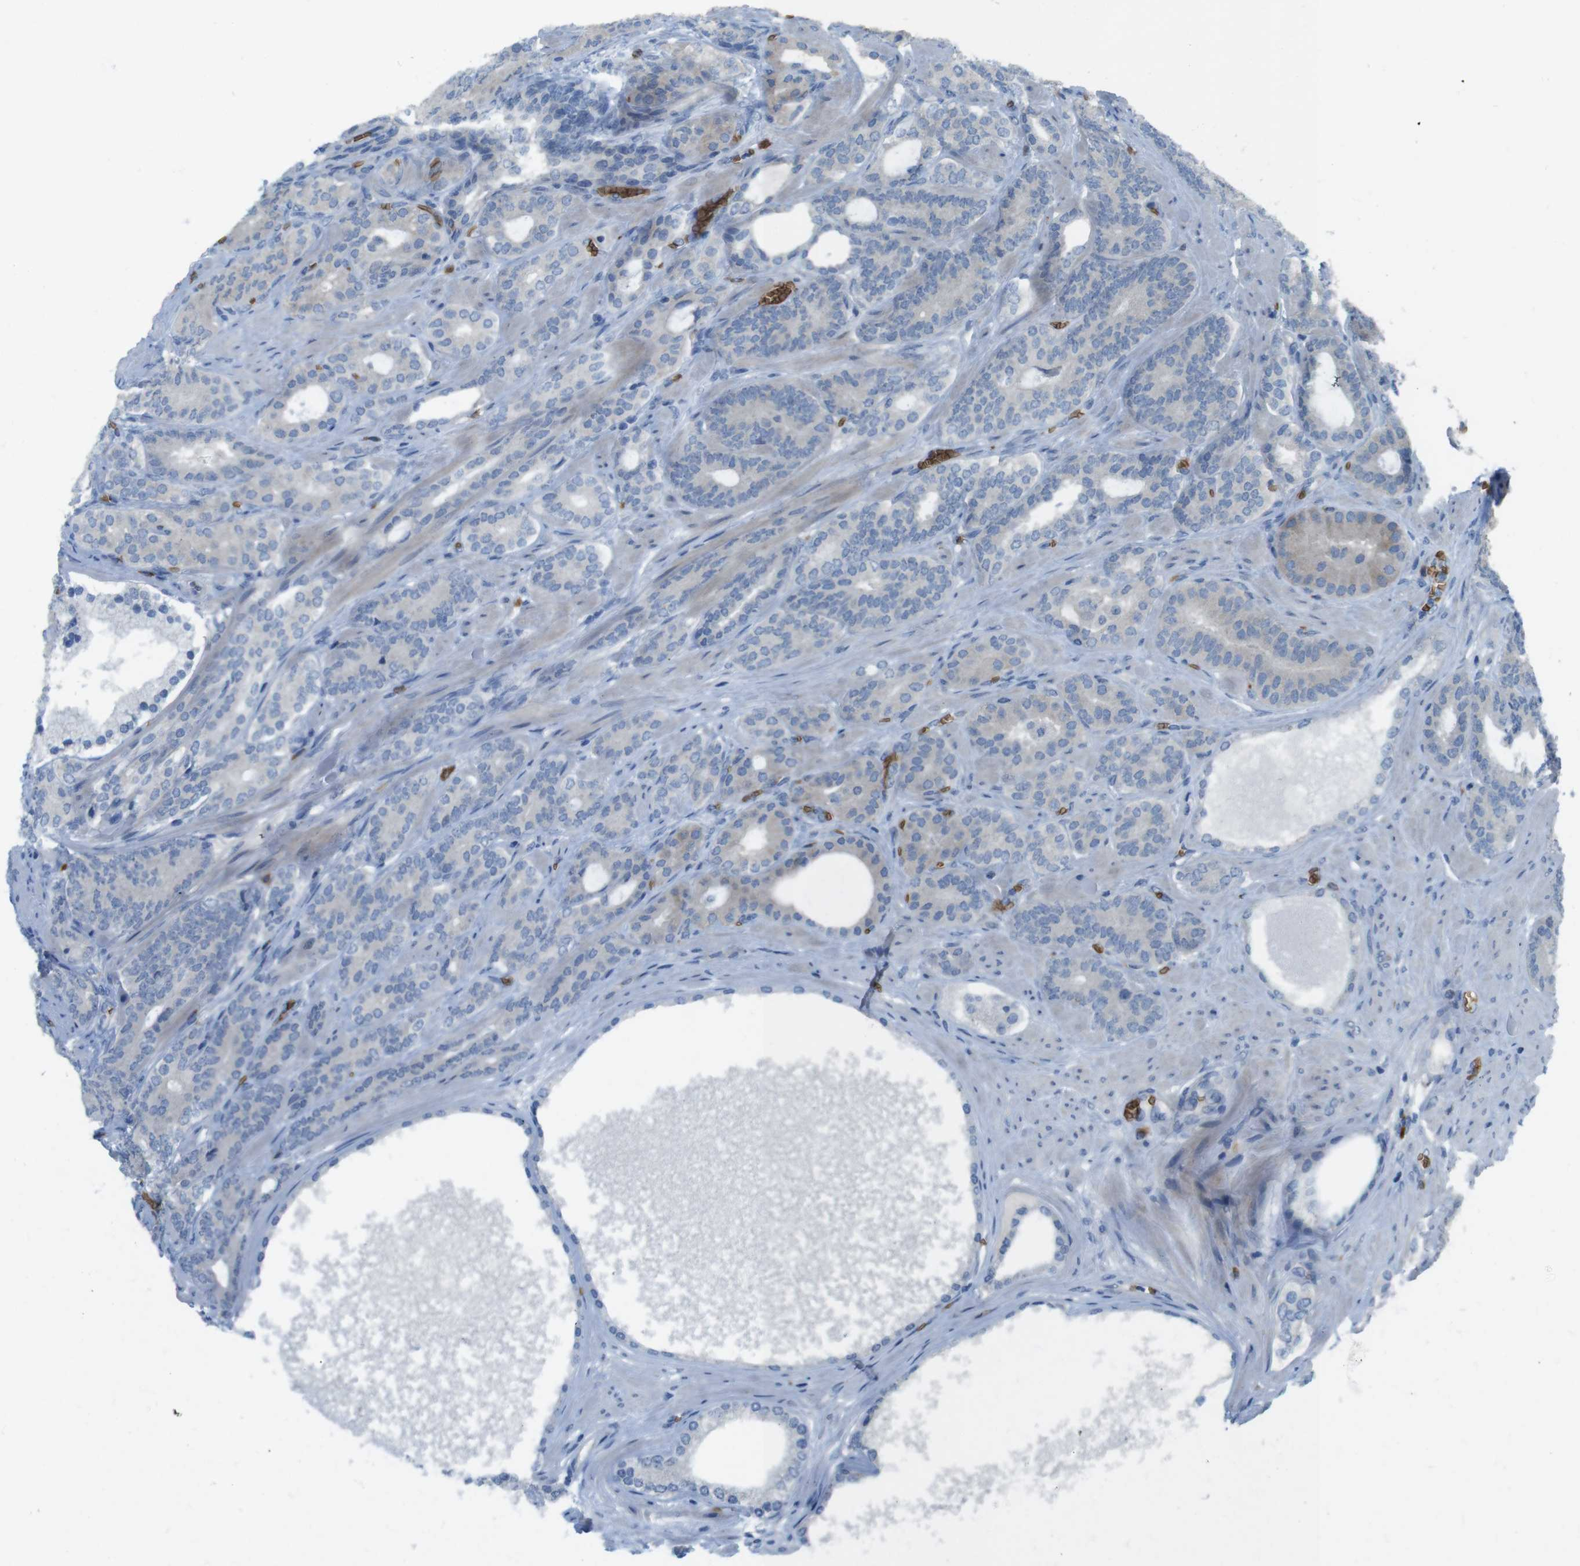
{"staining": {"intensity": "negative", "quantity": "none", "location": "none"}, "tissue": "prostate cancer", "cell_type": "Tumor cells", "image_type": "cancer", "snomed": [{"axis": "morphology", "description": "Adenocarcinoma, Low grade"}, {"axis": "topography", "description": "Prostate"}], "caption": "The immunohistochemistry (IHC) histopathology image has no significant positivity in tumor cells of prostate cancer (low-grade adenocarcinoma) tissue.", "gene": "GYPA", "patient": {"sex": "male", "age": 63}}